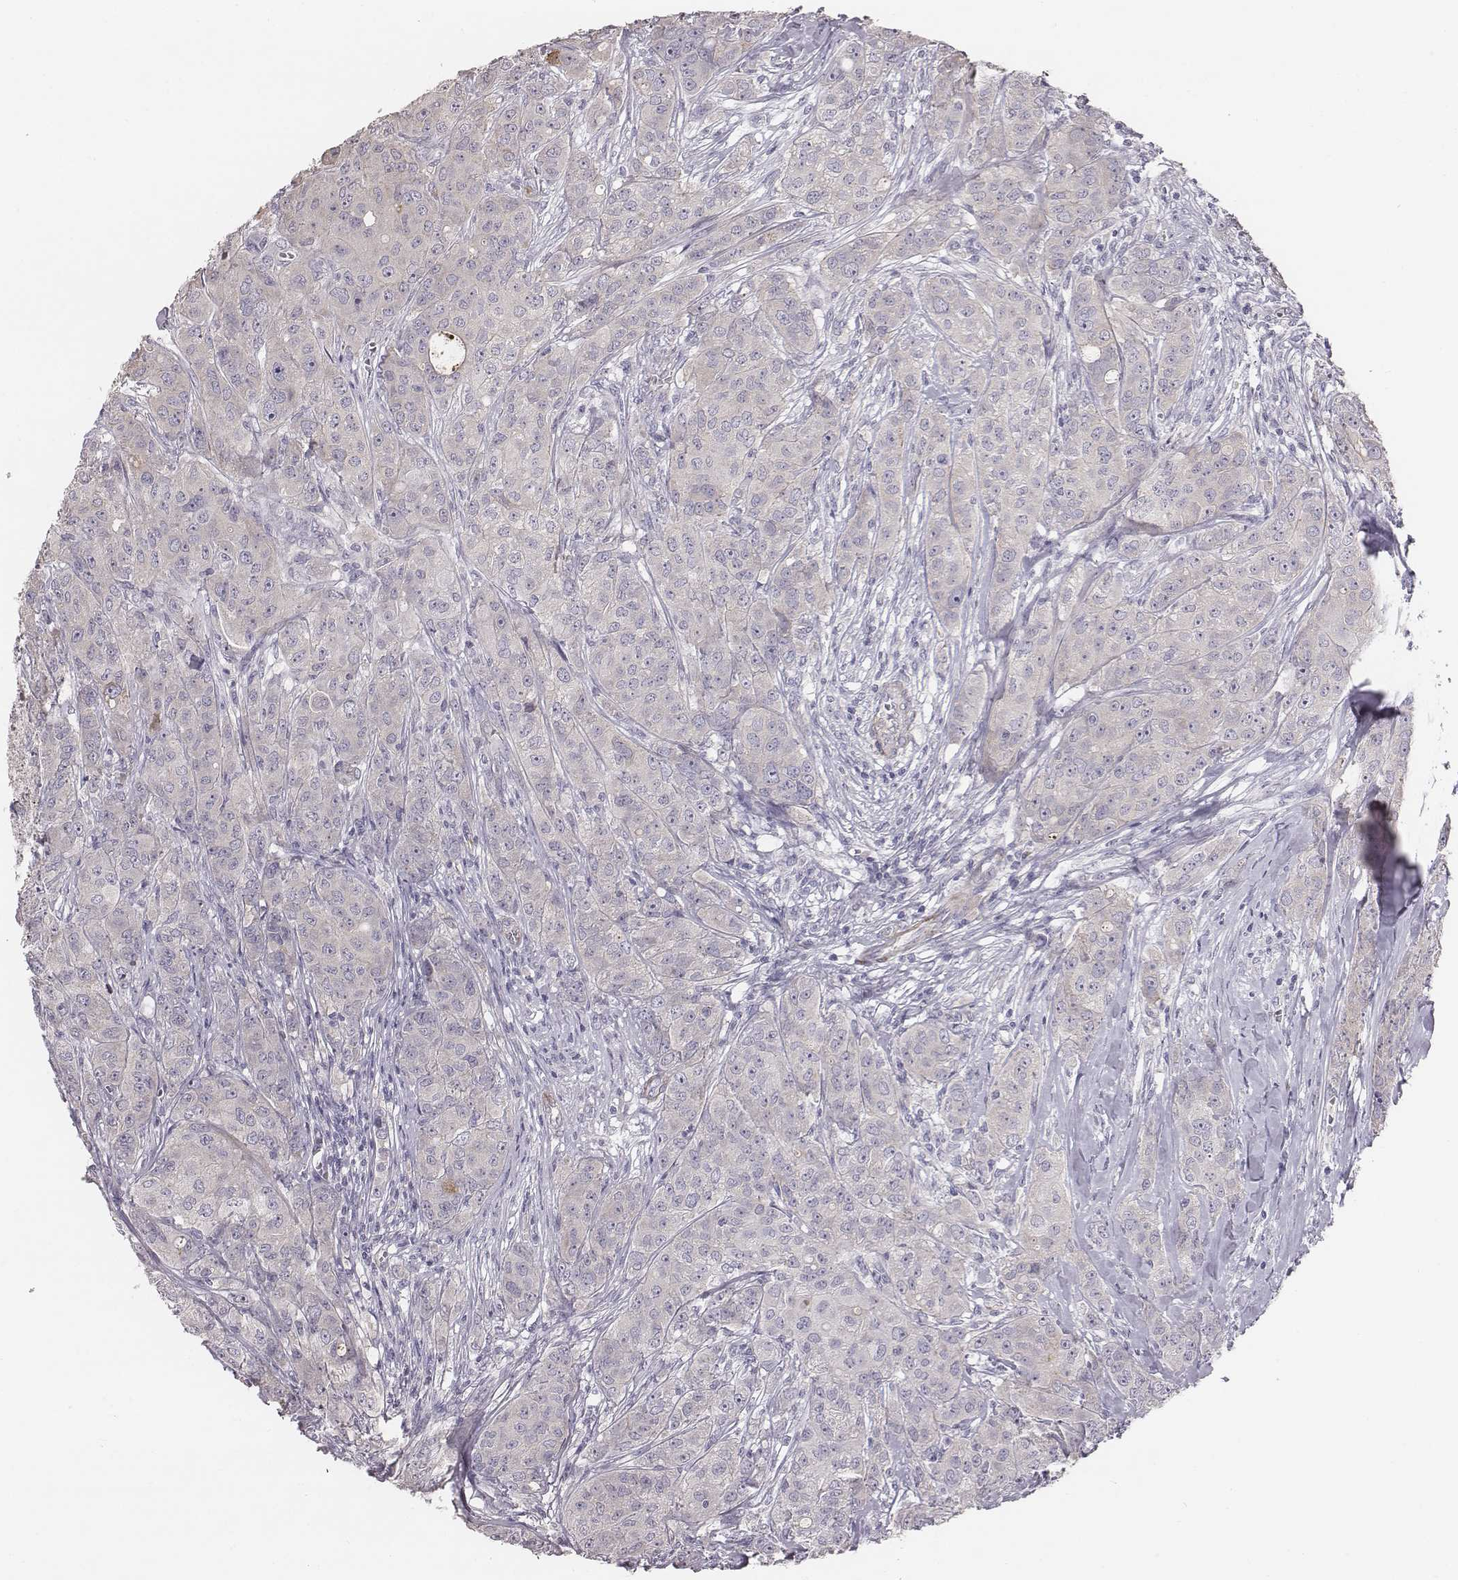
{"staining": {"intensity": "negative", "quantity": "none", "location": "none"}, "tissue": "breast cancer", "cell_type": "Tumor cells", "image_type": "cancer", "snomed": [{"axis": "morphology", "description": "Duct carcinoma"}, {"axis": "topography", "description": "Breast"}], "caption": "Immunohistochemical staining of breast cancer demonstrates no significant positivity in tumor cells.", "gene": "PRKCZ", "patient": {"sex": "female", "age": 43}}